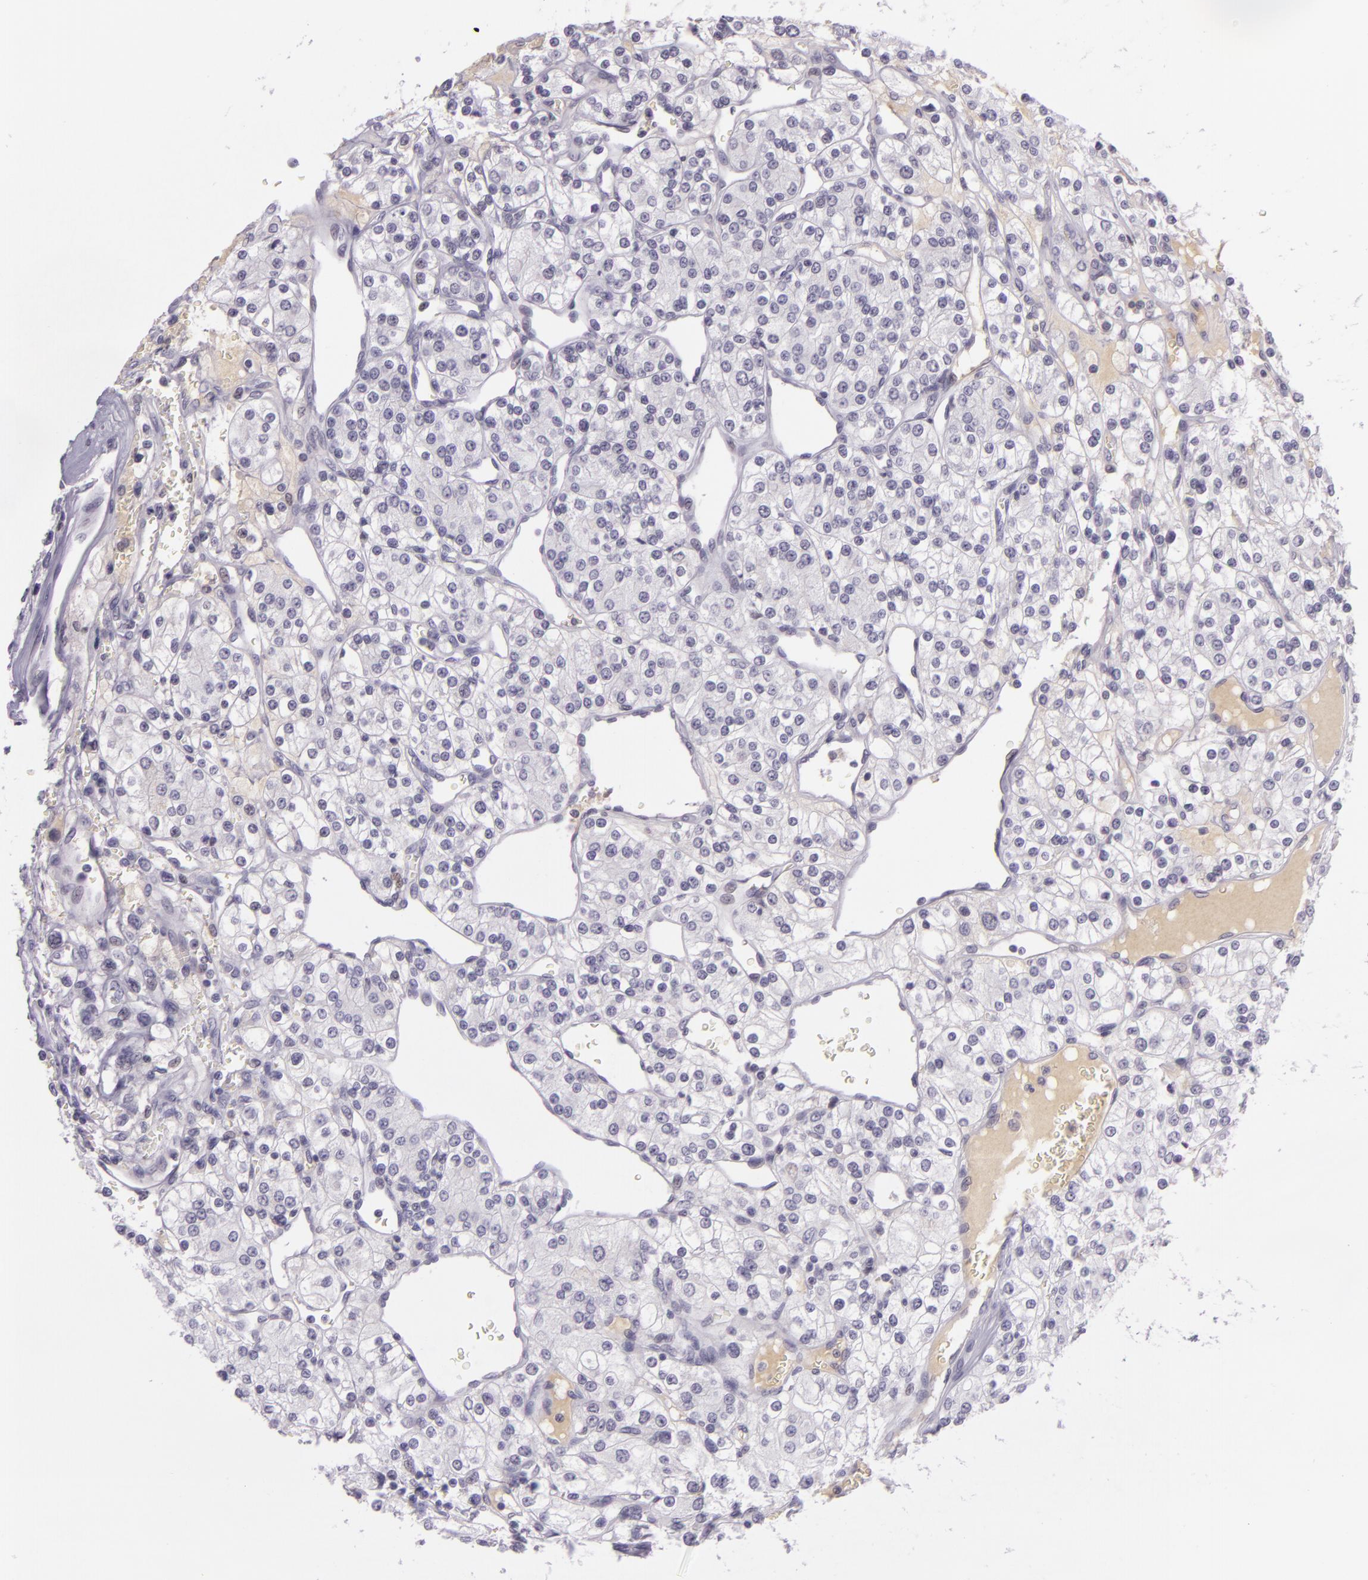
{"staining": {"intensity": "negative", "quantity": "none", "location": "none"}, "tissue": "renal cancer", "cell_type": "Tumor cells", "image_type": "cancer", "snomed": [{"axis": "morphology", "description": "Adenocarcinoma, NOS"}, {"axis": "topography", "description": "Kidney"}], "caption": "The micrograph displays no significant expression in tumor cells of renal adenocarcinoma.", "gene": "CHEK2", "patient": {"sex": "female", "age": 62}}